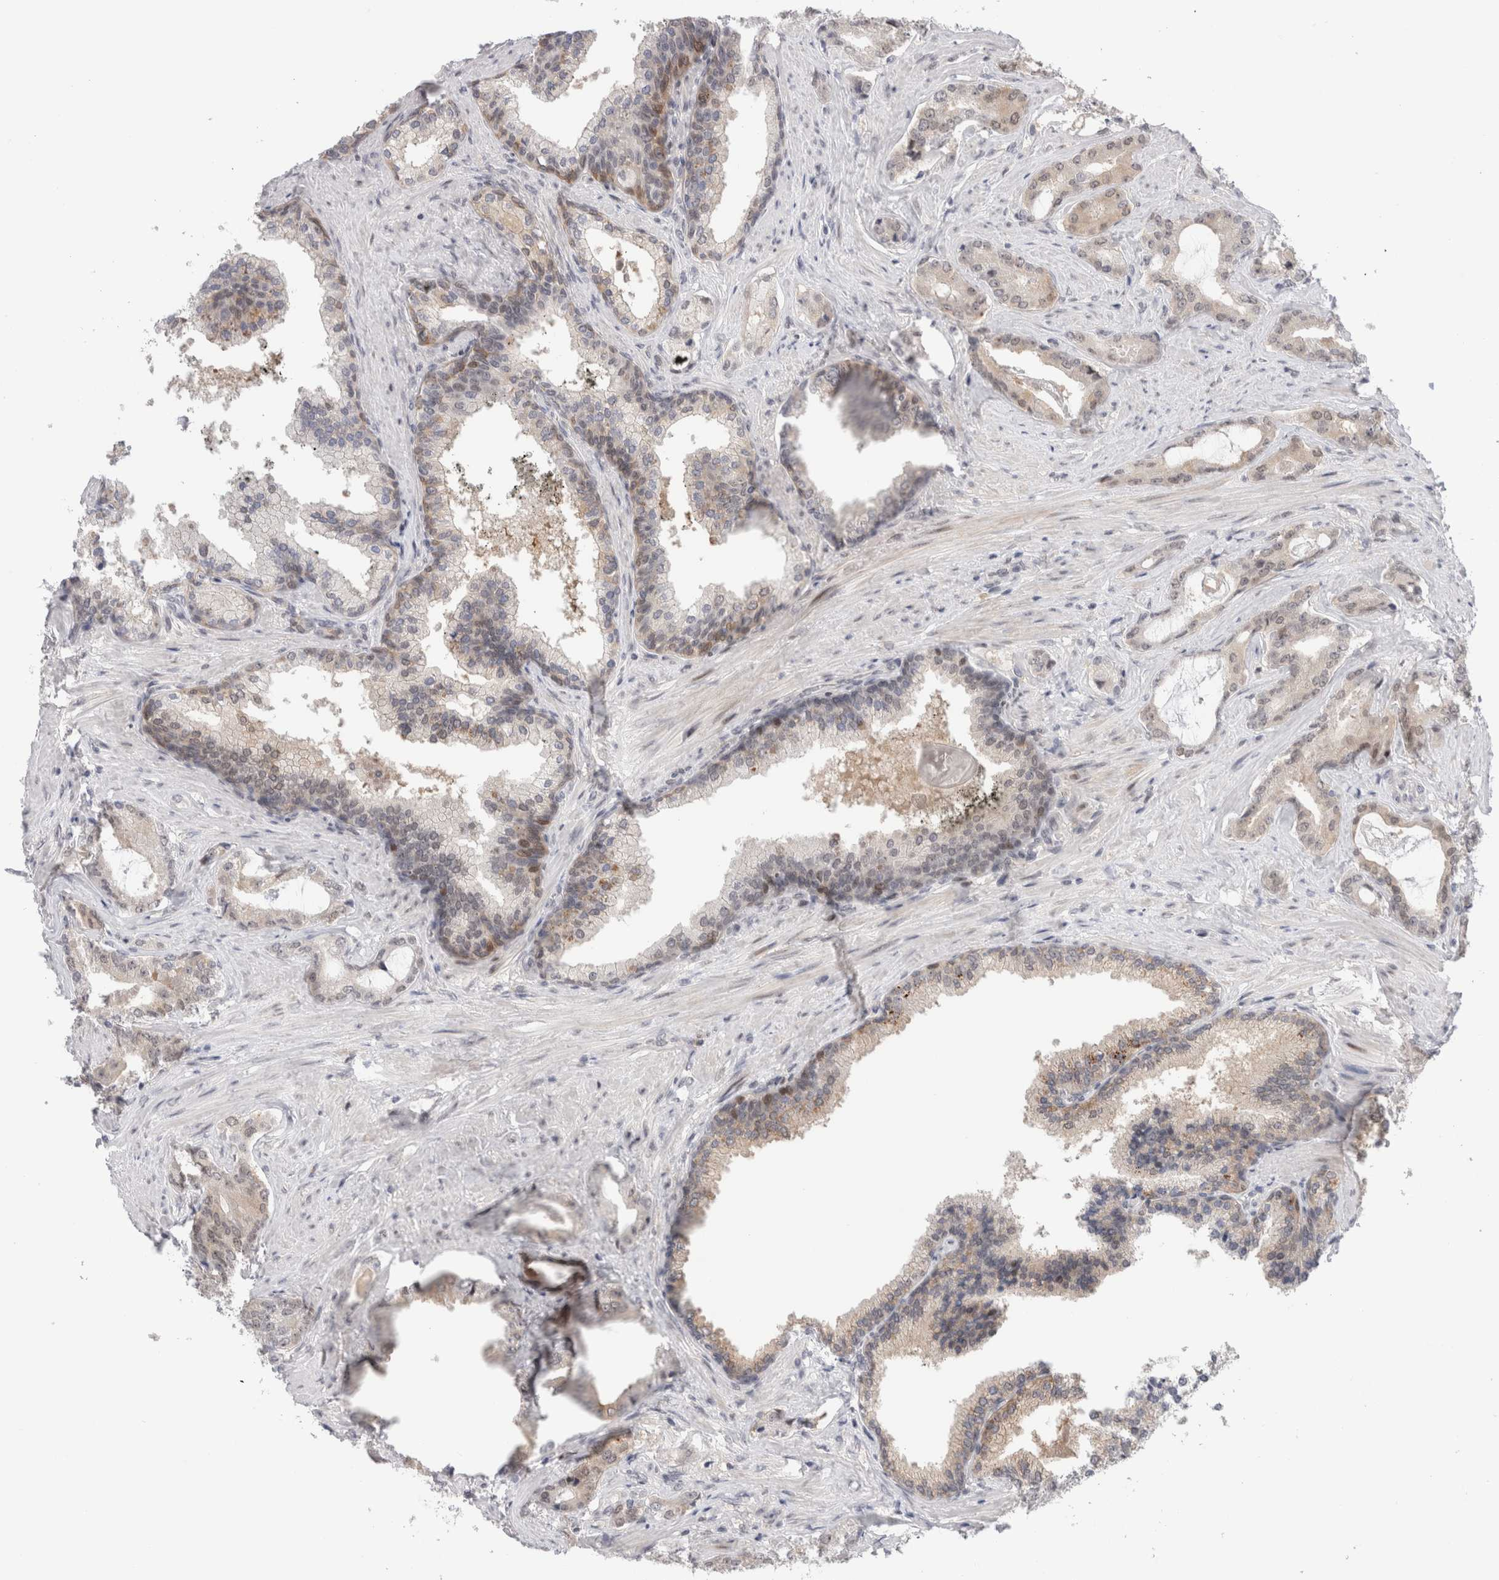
{"staining": {"intensity": "weak", "quantity": "<25%", "location": "cytoplasmic/membranous"}, "tissue": "prostate cancer", "cell_type": "Tumor cells", "image_type": "cancer", "snomed": [{"axis": "morphology", "description": "Adenocarcinoma, Low grade"}, {"axis": "topography", "description": "Prostate"}], "caption": "Immunohistochemical staining of human prostate cancer reveals no significant expression in tumor cells. (DAB immunohistochemistry (IHC) with hematoxylin counter stain).", "gene": "ZNF521", "patient": {"sex": "male", "age": 71}}